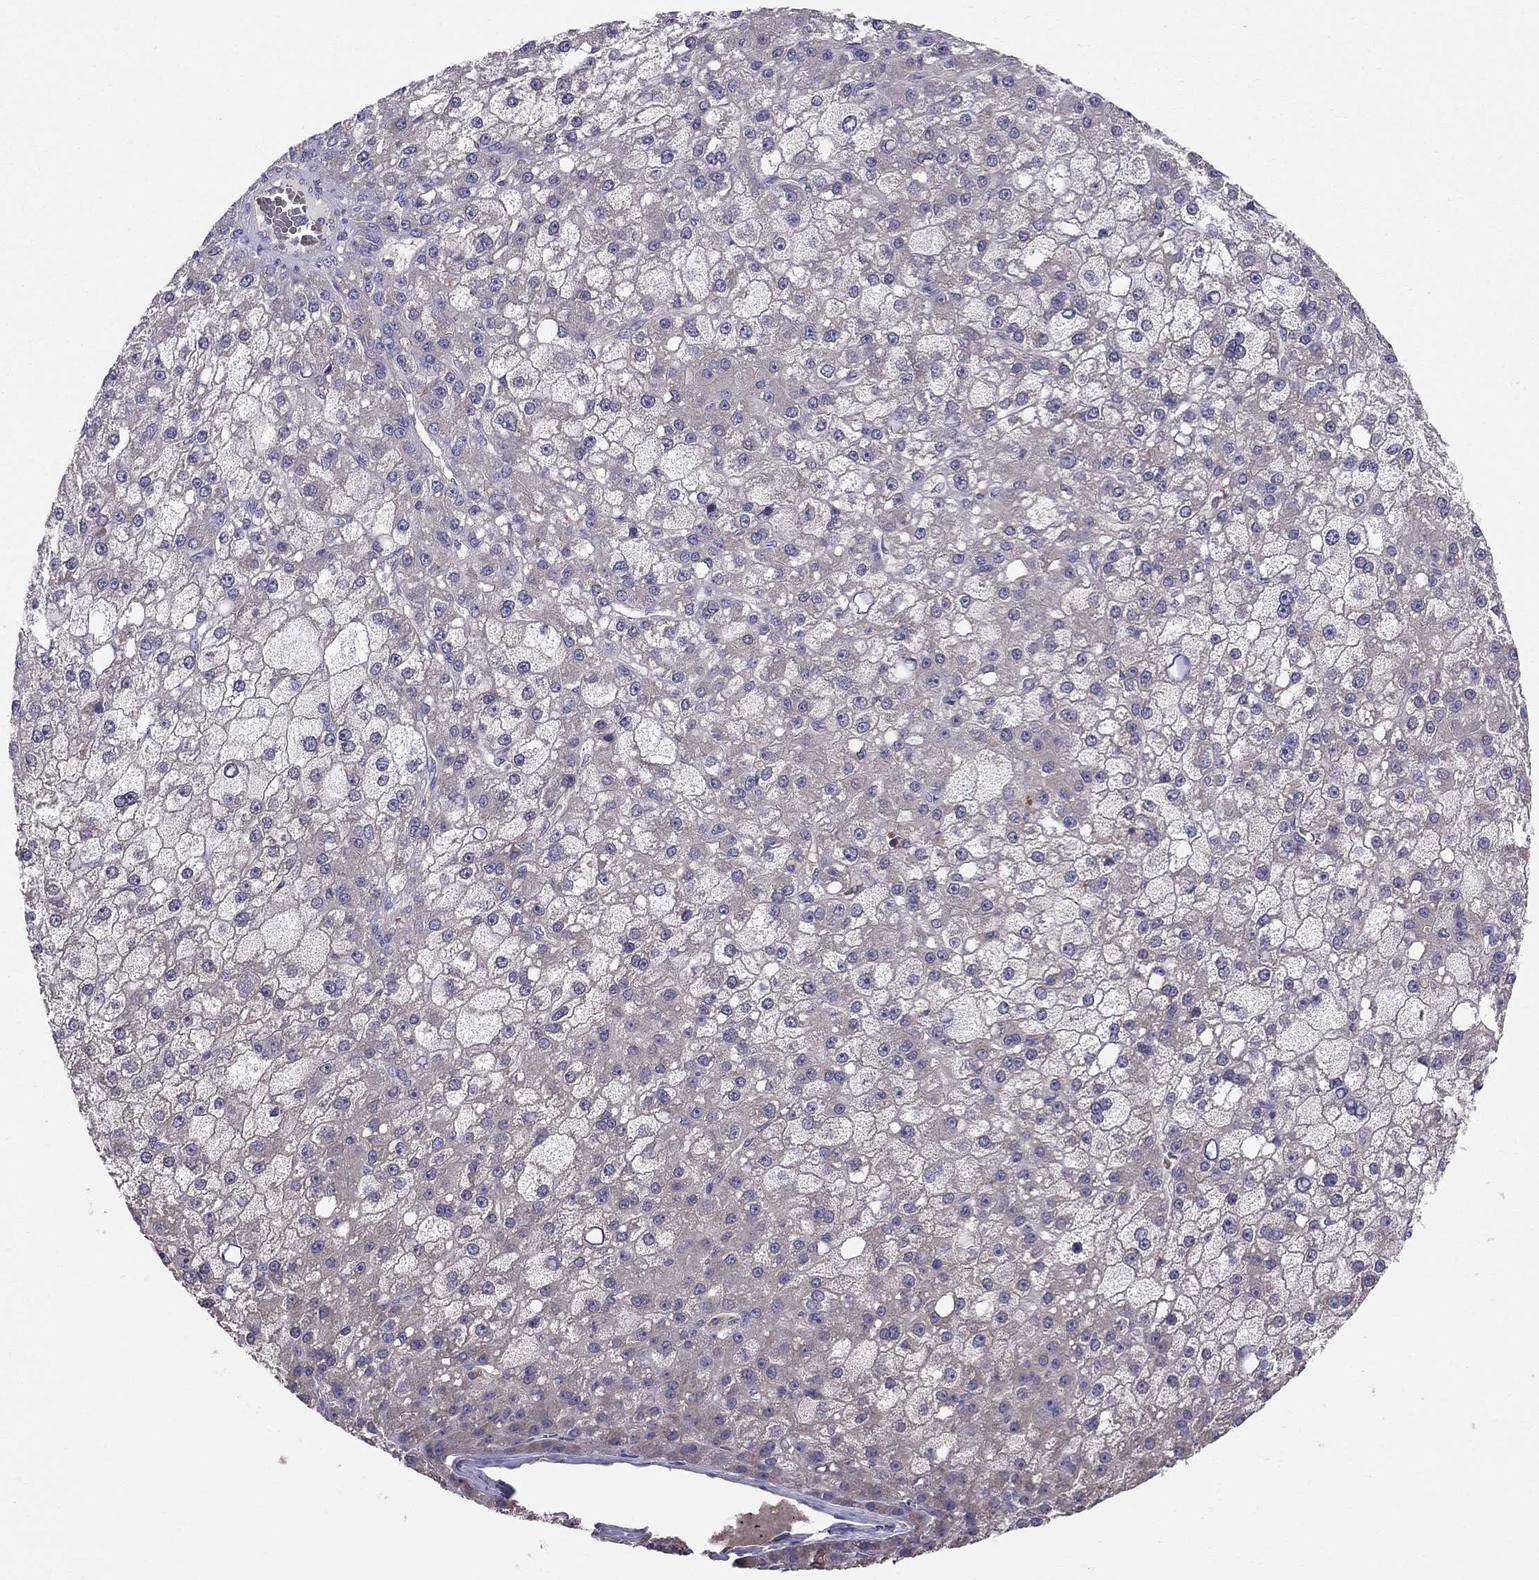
{"staining": {"intensity": "negative", "quantity": "none", "location": "none"}, "tissue": "liver cancer", "cell_type": "Tumor cells", "image_type": "cancer", "snomed": [{"axis": "morphology", "description": "Carcinoma, Hepatocellular, NOS"}, {"axis": "topography", "description": "Liver"}], "caption": "DAB (3,3'-diaminobenzidine) immunohistochemical staining of liver cancer (hepatocellular carcinoma) reveals no significant expression in tumor cells.", "gene": "PIK3CG", "patient": {"sex": "male", "age": 67}}